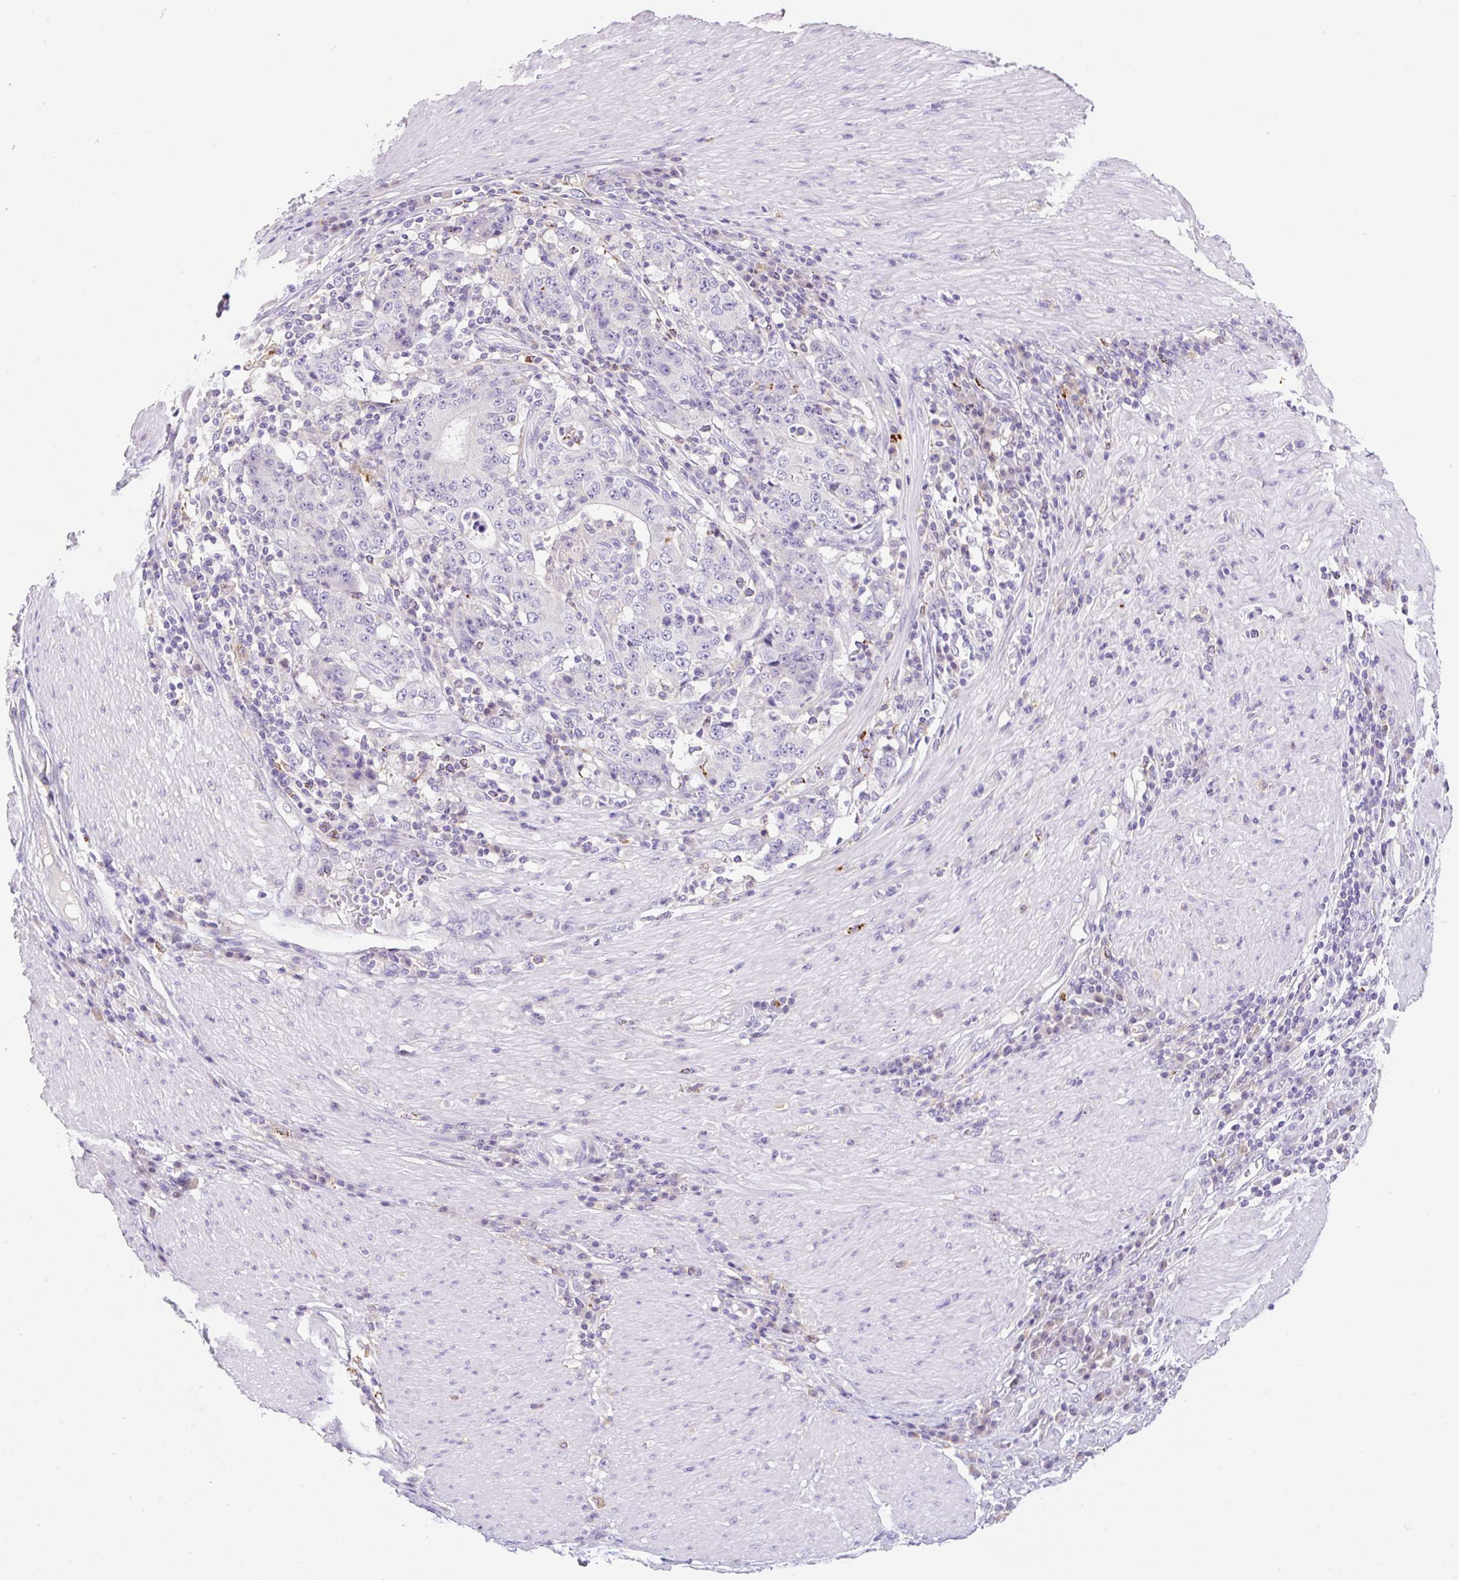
{"staining": {"intensity": "negative", "quantity": "none", "location": "none"}, "tissue": "stomach cancer", "cell_type": "Tumor cells", "image_type": "cancer", "snomed": [{"axis": "morphology", "description": "Normal tissue, NOS"}, {"axis": "morphology", "description": "Adenocarcinoma, NOS"}, {"axis": "topography", "description": "Stomach, upper"}, {"axis": "topography", "description": "Stomach"}], "caption": "The IHC photomicrograph has no significant staining in tumor cells of stomach cancer tissue. (Stains: DAB immunohistochemistry (IHC) with hematoxylin counter stain, Microscopy: brightfield microscopy at high magnification).", "gene": "TDRD15", "patient": {"sex": "male", "age": 59}}